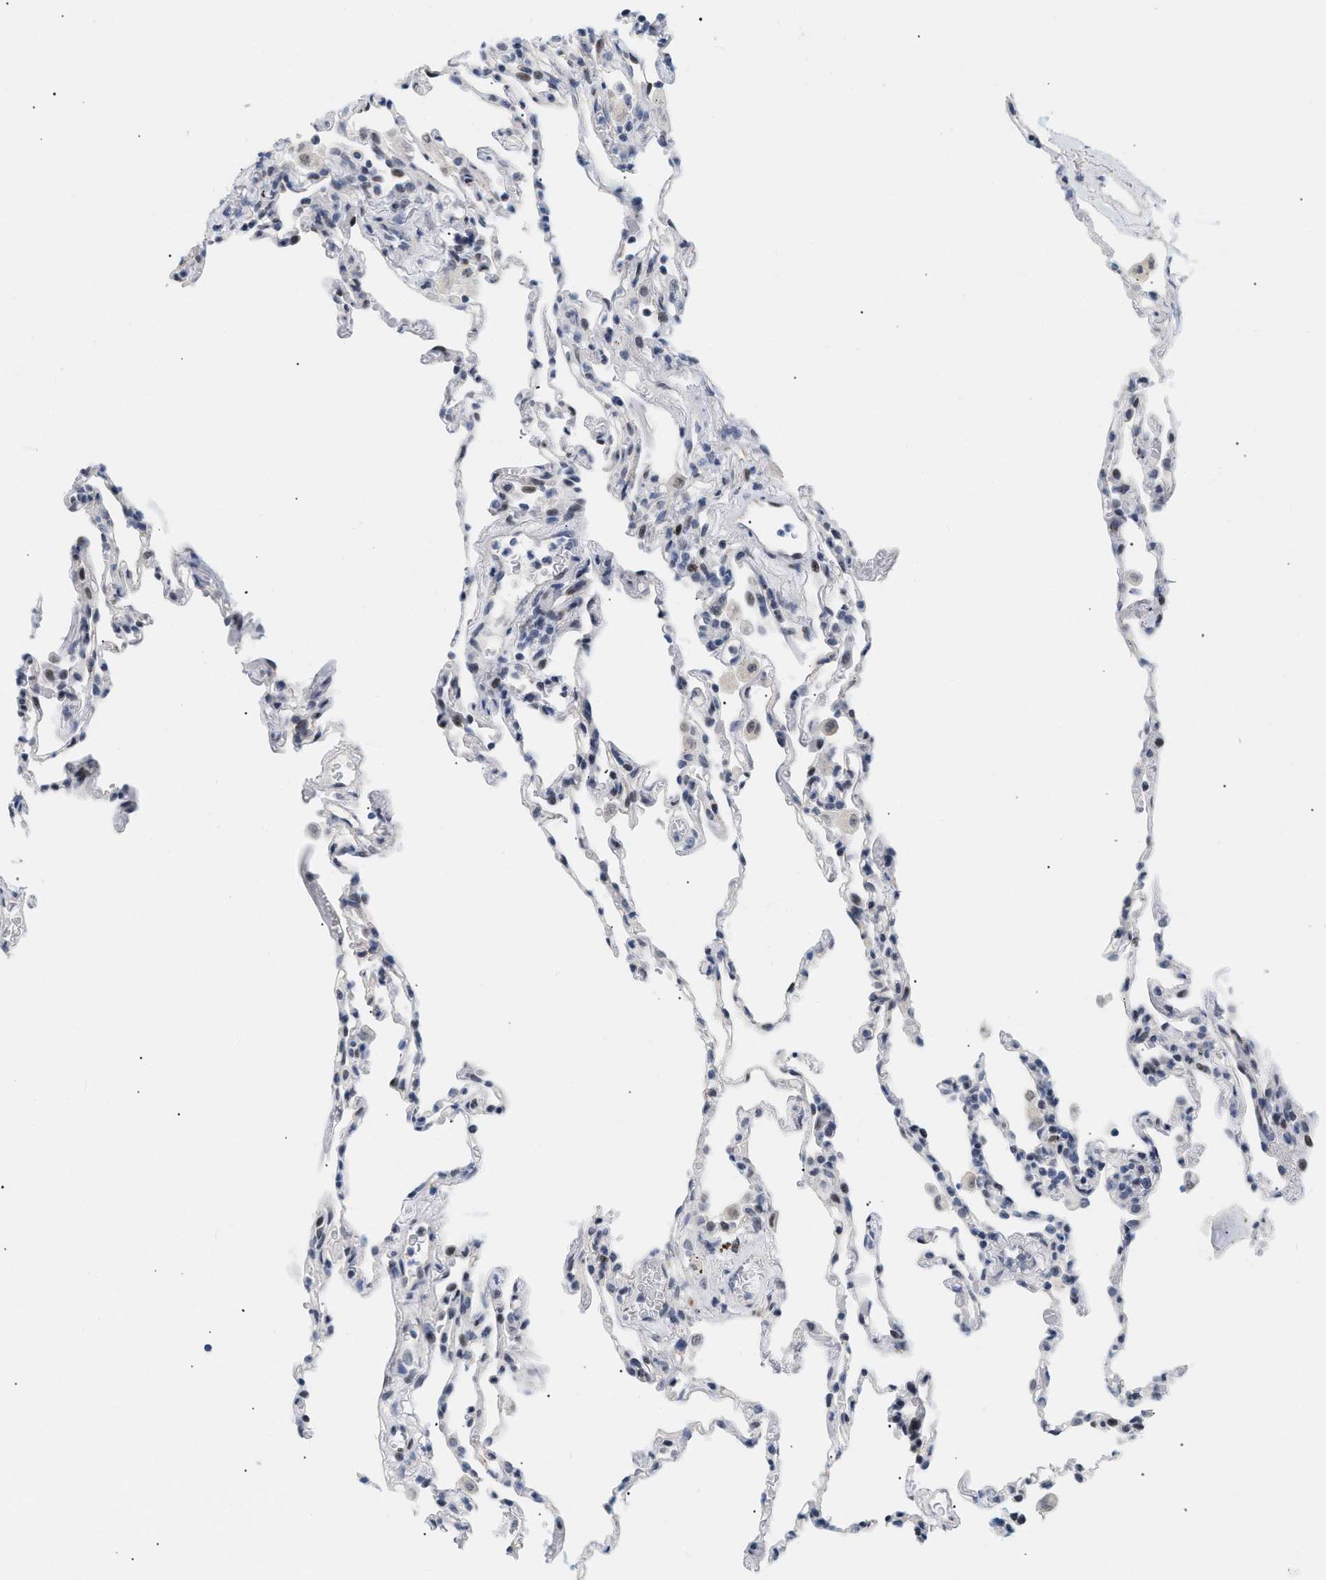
{"staining": {"intensity": "negative", "quantity": "none", "location": "none"}, "tissue": "lung", "cell_type": "Alveolar cells", "image_type": "normal", "snomed": [{"axis": "morphology", "description": "Normal tissue, NOS"}, {"axis": "topography", "description": "Lung"}], "caption": "Immunohistochemical staining of benign lung shows no significant expression in alveolar cells. (DAB IHC visualized using brightfield microscopy, high magnification).", "gene": "PPARD", "patient": {"sex": "male", "age": 59}}